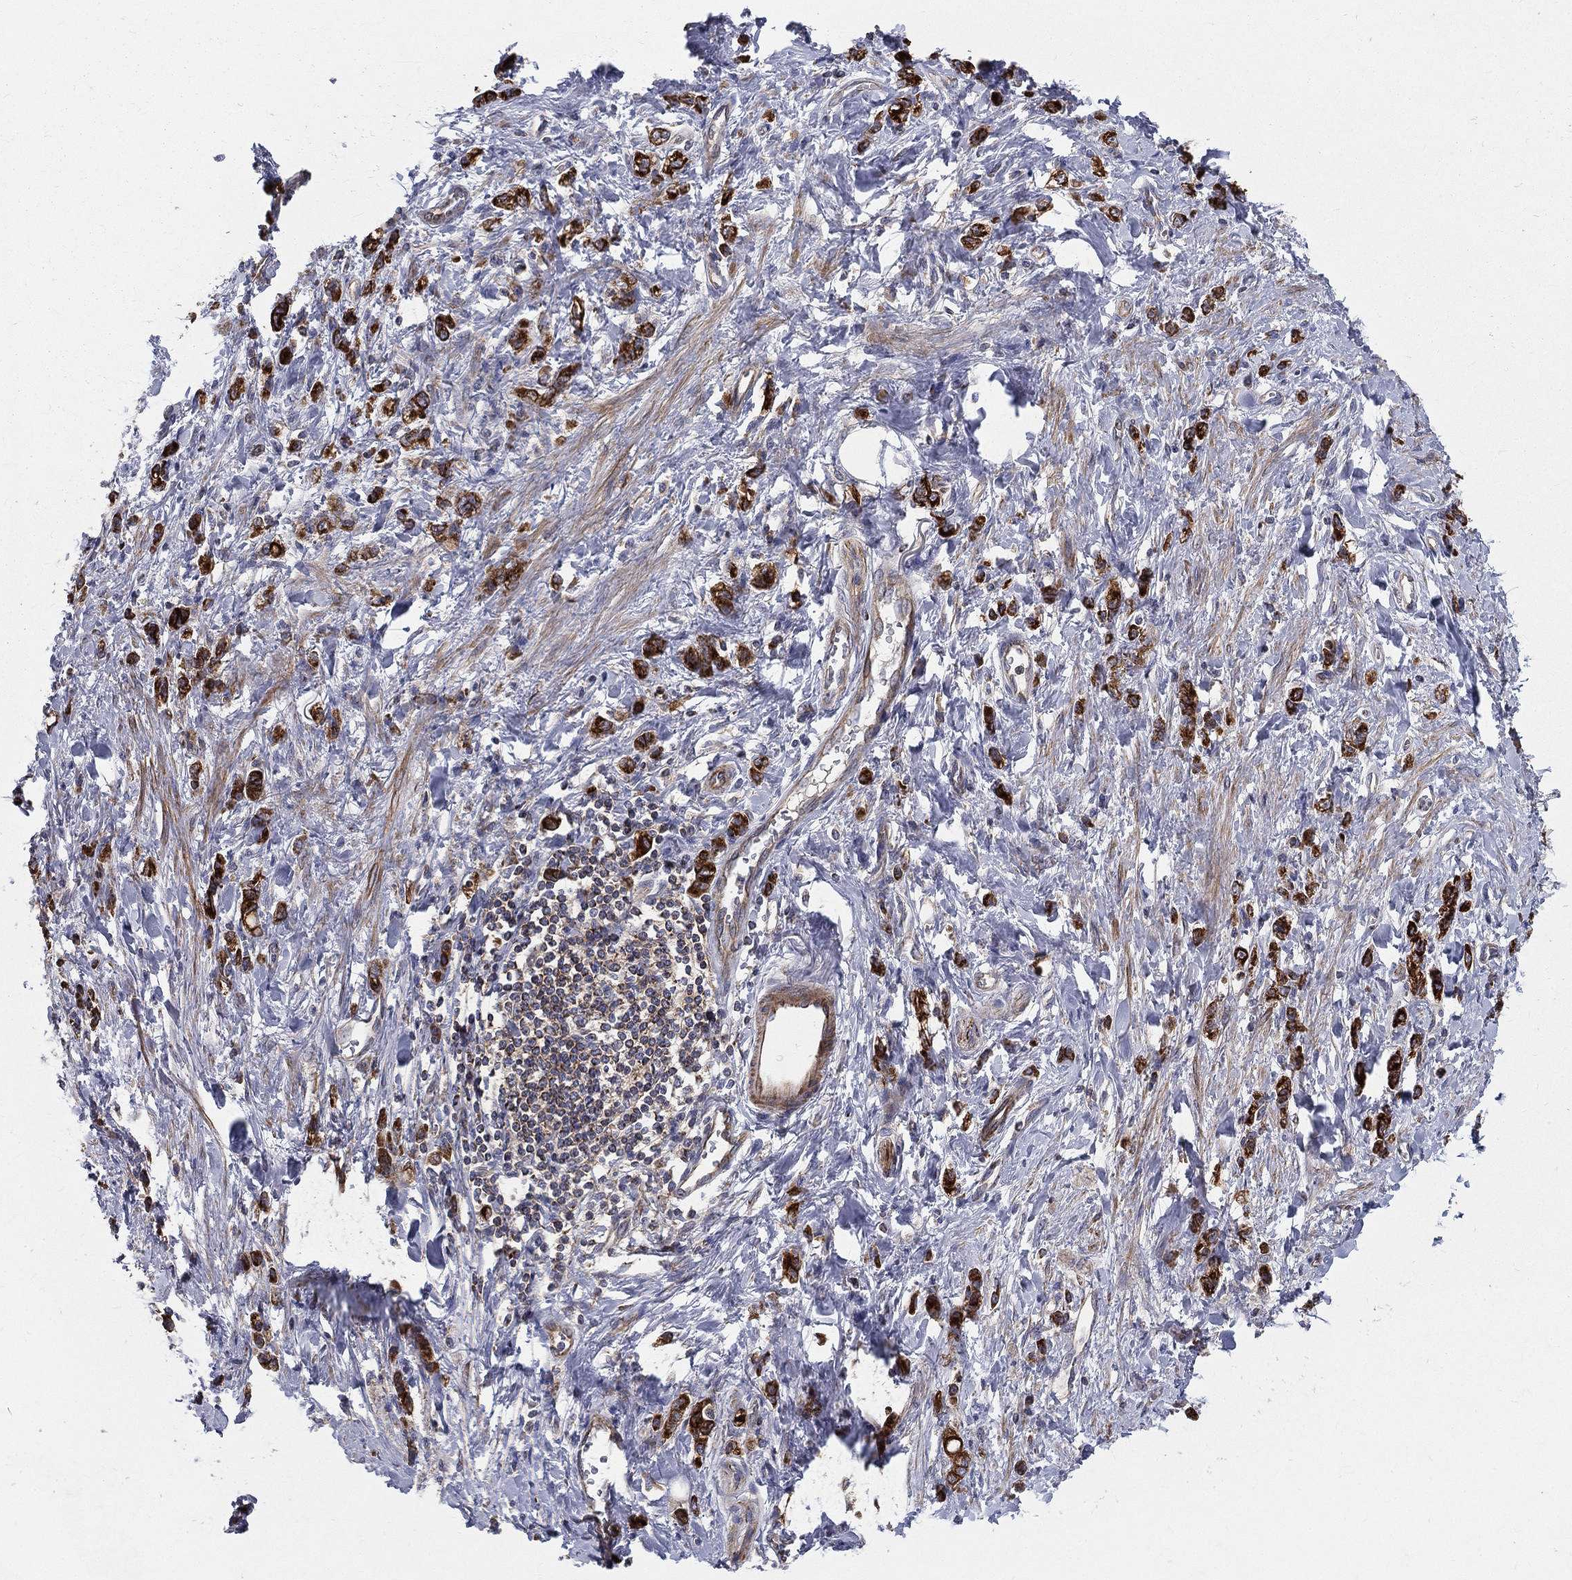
{"staining": {"intensity": "strong", "quantity": ">75%", "location": "cytoplasmic/membranous"}, "tissue": "stomach cancer", "cell_type": "Tumor cells", "image_type": "cancer", "snomed": [{"axis": "morphology", "description": "Adenocarcinoma, NOS"}, {"axis": "topography", "description": "Stomach"}], "caption": "Immunohistochemistry (IHC) micrograph of neoplastic tissue: human stomach adenocarcinoma stained using IHC shows high levels of strong protein expression localized specifically in the cytoplasmic/membranous of tumor cells, appearing as a cytoplasmic/membranous brown color.", "gene": "MIX23", "patient": {"sex": "male", "age": 77}}